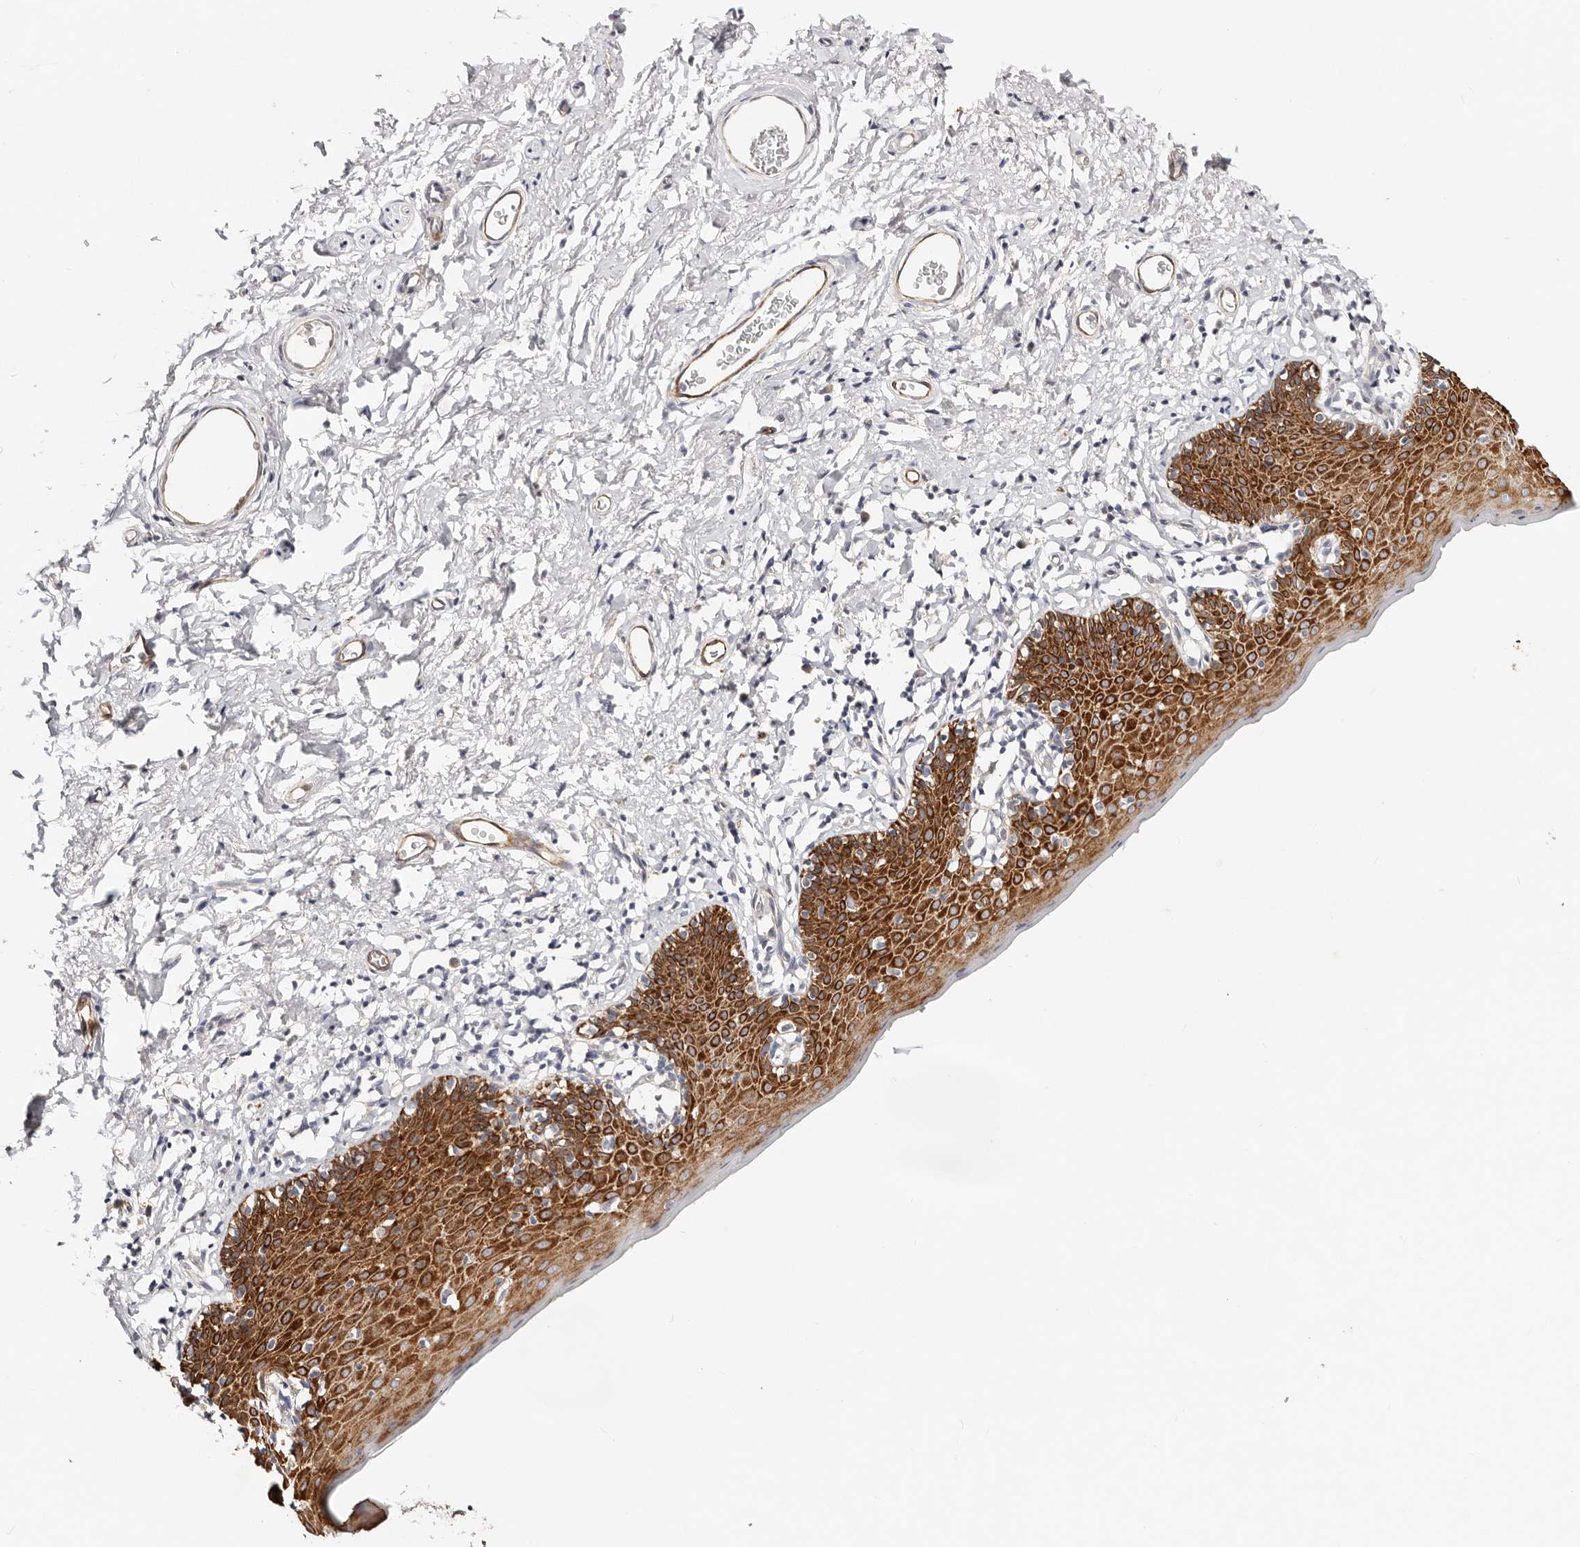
{"staining": {"intensity": "strong", "quantity": ">75%", "location": "cytoplasmic/membranous"}, "tissue": "skin", "cell_type": "Epidermal cells", "image_type": "normal", "snomed": [{"axis": "morphology", "description": "Normal tissue, NOS"}, {"axis": "topography", "description": "Vulva"}], "caption": "Immunohistochemistry (IHC) photomicrograph of normal skin: skin stained using immunohistochemistry shows high levels of strong protein expression localized specifically in the cytoplasmic/membranous of epidermal cells, appearing as a cytoplasmic/membranous brown color.", "gene": "VIPAS39", "patient": {"sex": "female", "age": 66}}